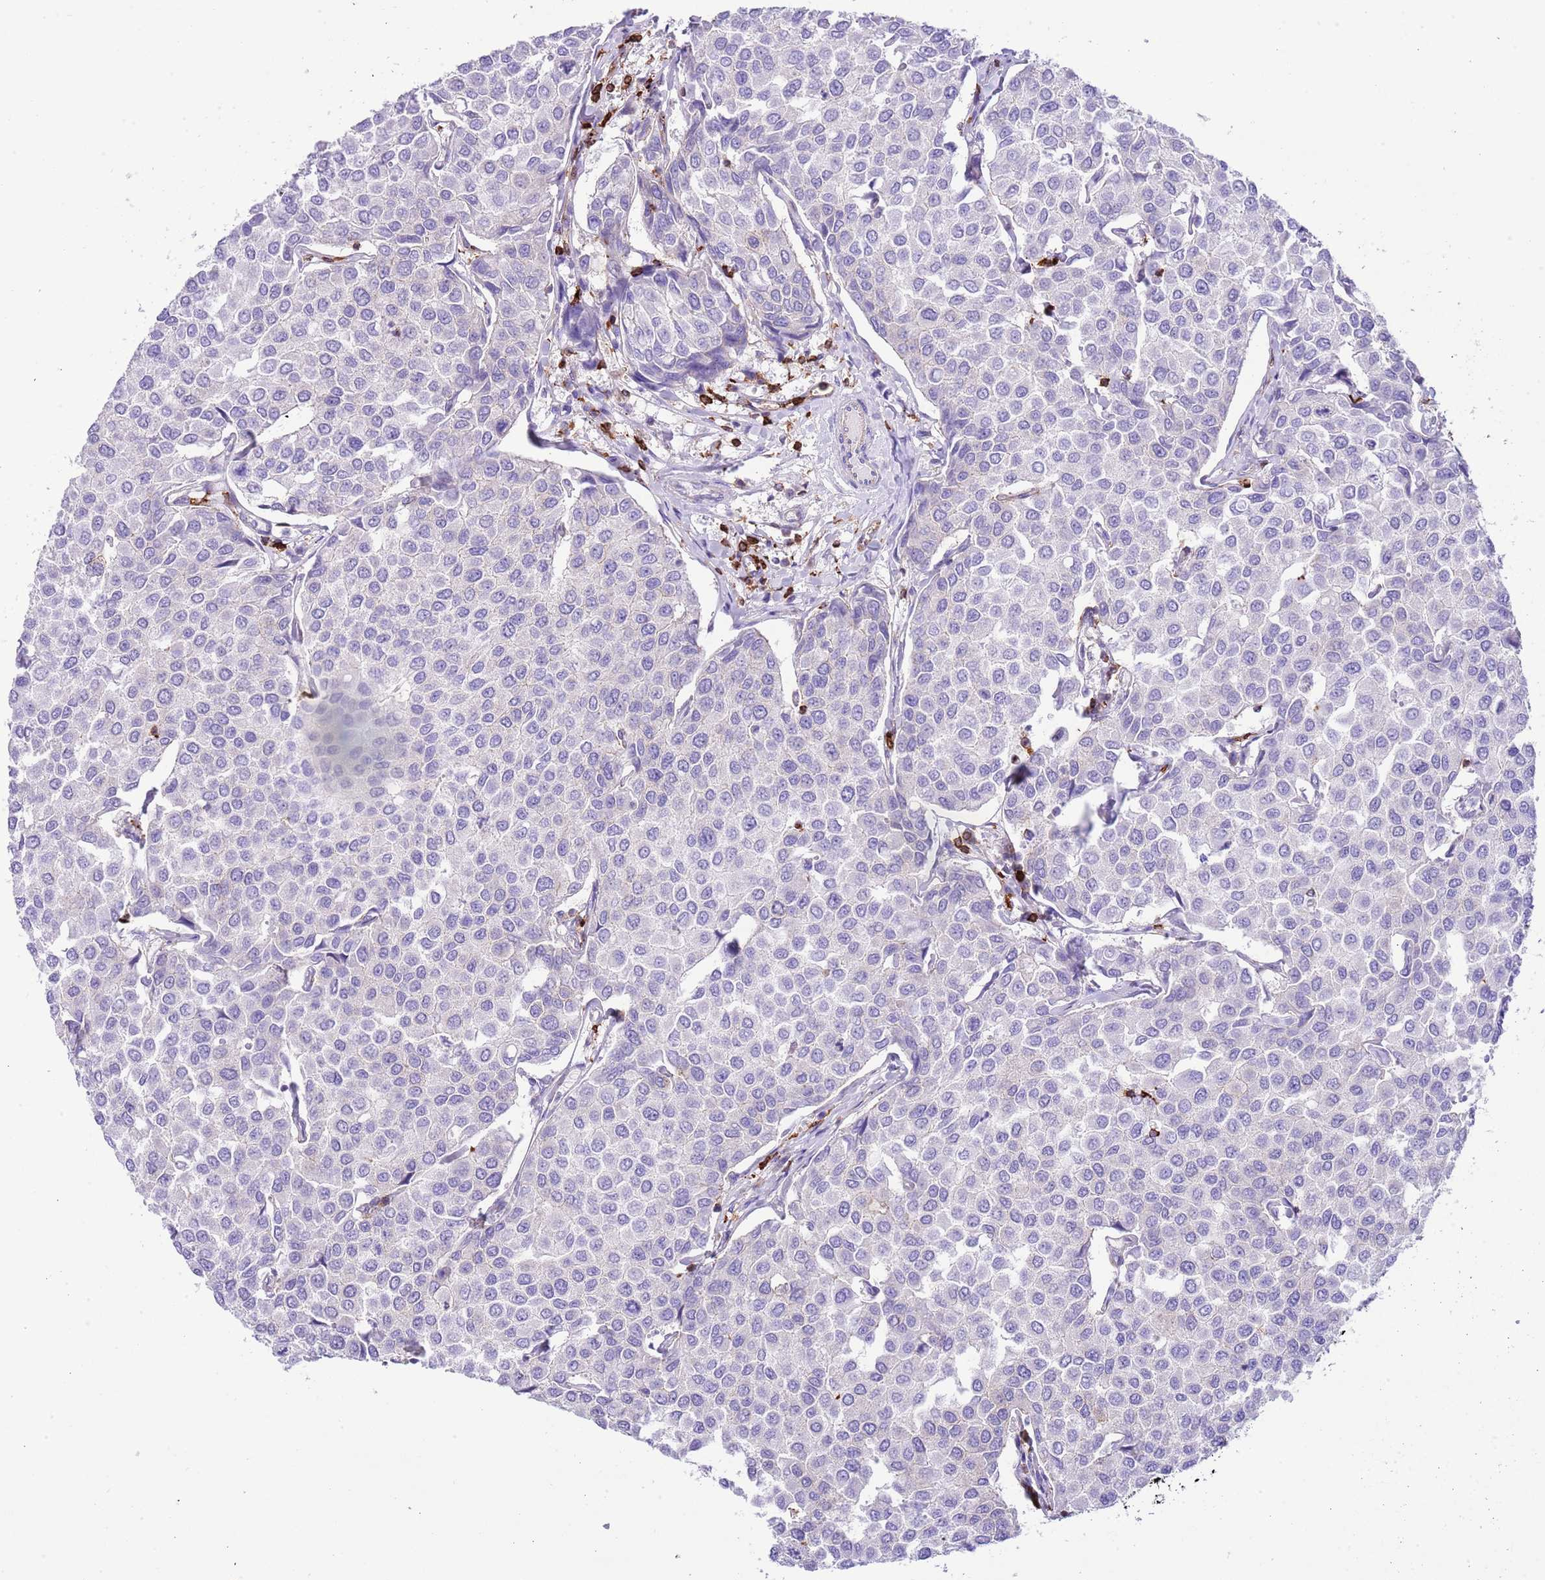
{"staining": {"intensity": "negative", "quantity": "none", "location": "none"}, "tissue": "breast cancer", "cell_type": "Tumor cells", "image_type": "cancer", "snomed": [{"axis": "morphology", "description": "Duct carcinoma"}, {"axis": "topography", "description": "Breast"}], "caption": "This is a image of immunohistochemistry staining of breast cancer, which shows no expression in tumor cells.", "gene": "EFHD2", "patient": {"sex": "female", "age": 55}}